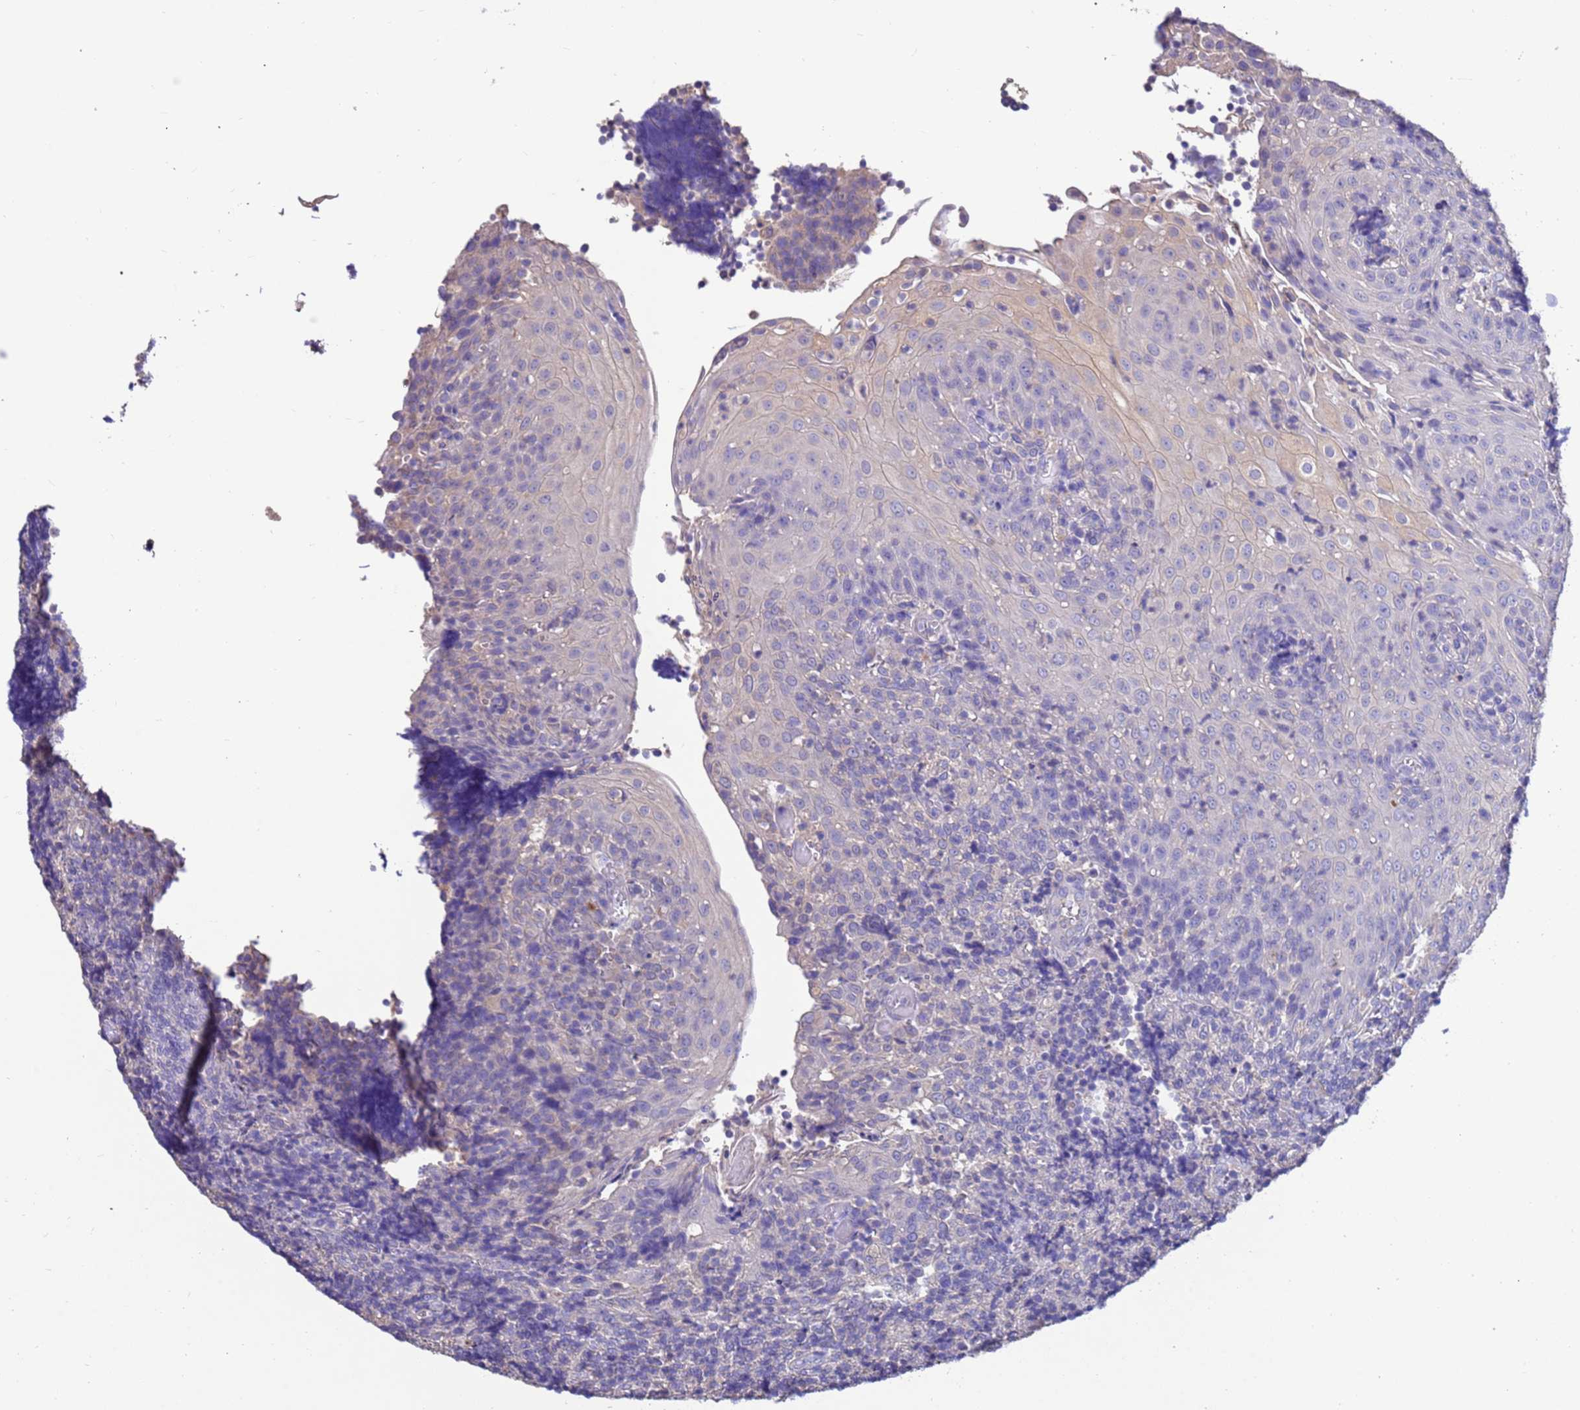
{"staining": {"intensity": "negative", "quantity": "none", "location": "none"}, "tissue": "tonsil", "cell_type": "Germinal center cells", "image_type": "normal", "snomed": [{"axis": "morphology", "description": "Normal tissue, NOS"}, {"axis": "topography", "description": "Tonsil"}], "caption": "DAB immunohistochemical staining of unremarkable tonsil exhibits no significant staining in germinal center cells.", "gene": "SRL", "patient": {"sex": "female", "age": 19}}